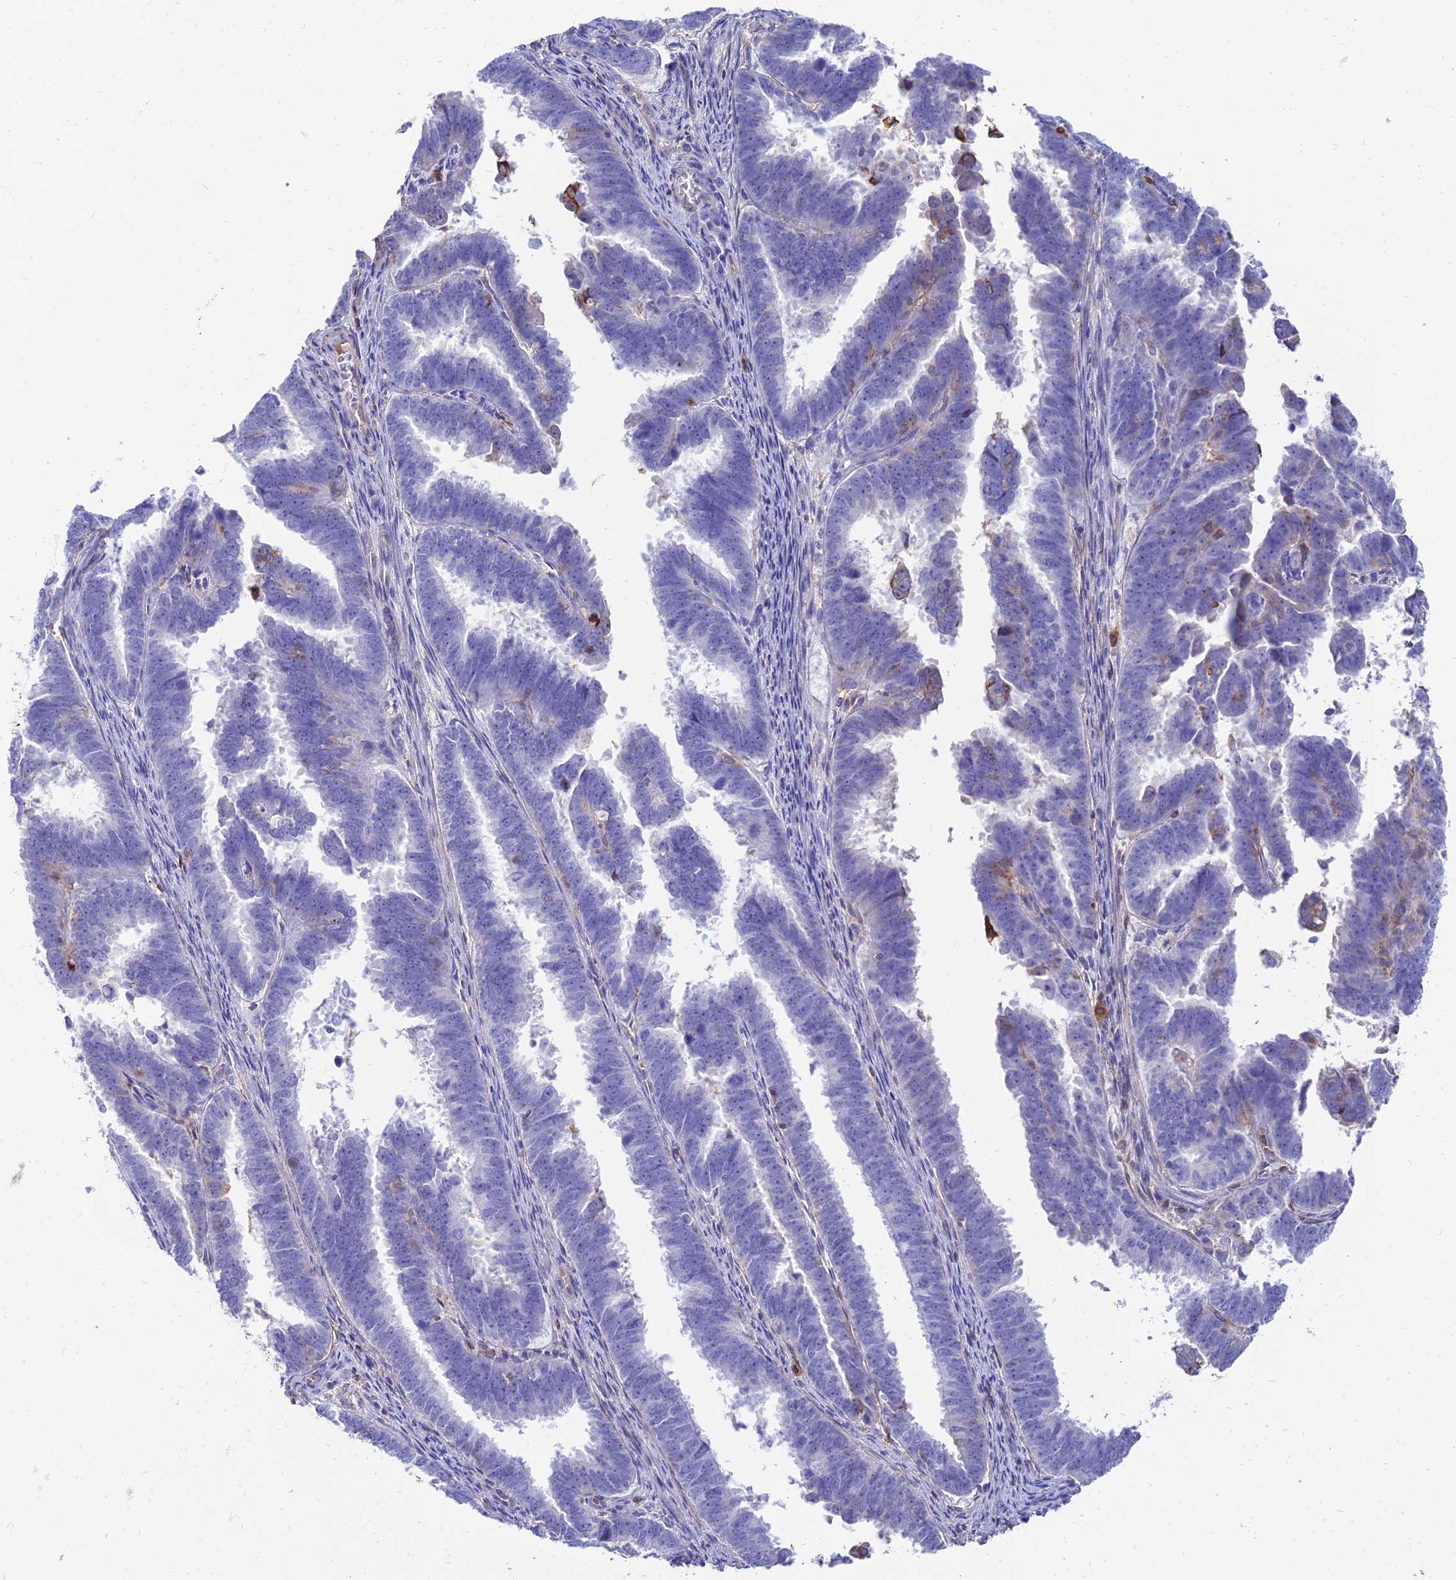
{"staining": {"intensity": "negative", "quantity": "none", "location": "none"}, "tissue": "endometrial cancer", "cell_type": "Tumor cells", "image_type": "cancer", "snomed": [{"axis": "morphology", "description": "Adenocarcinoma, NOS"}, {"axis": "topography", "description": "Endometrium"}], "caption": "This is an immunohistochemistry micrograph of endometrial cancer (adenocarcinoma). There is no expression in tumor cells.", "gene": "SREK1IP1", "patient": {"sex": "female", "age": 75}}